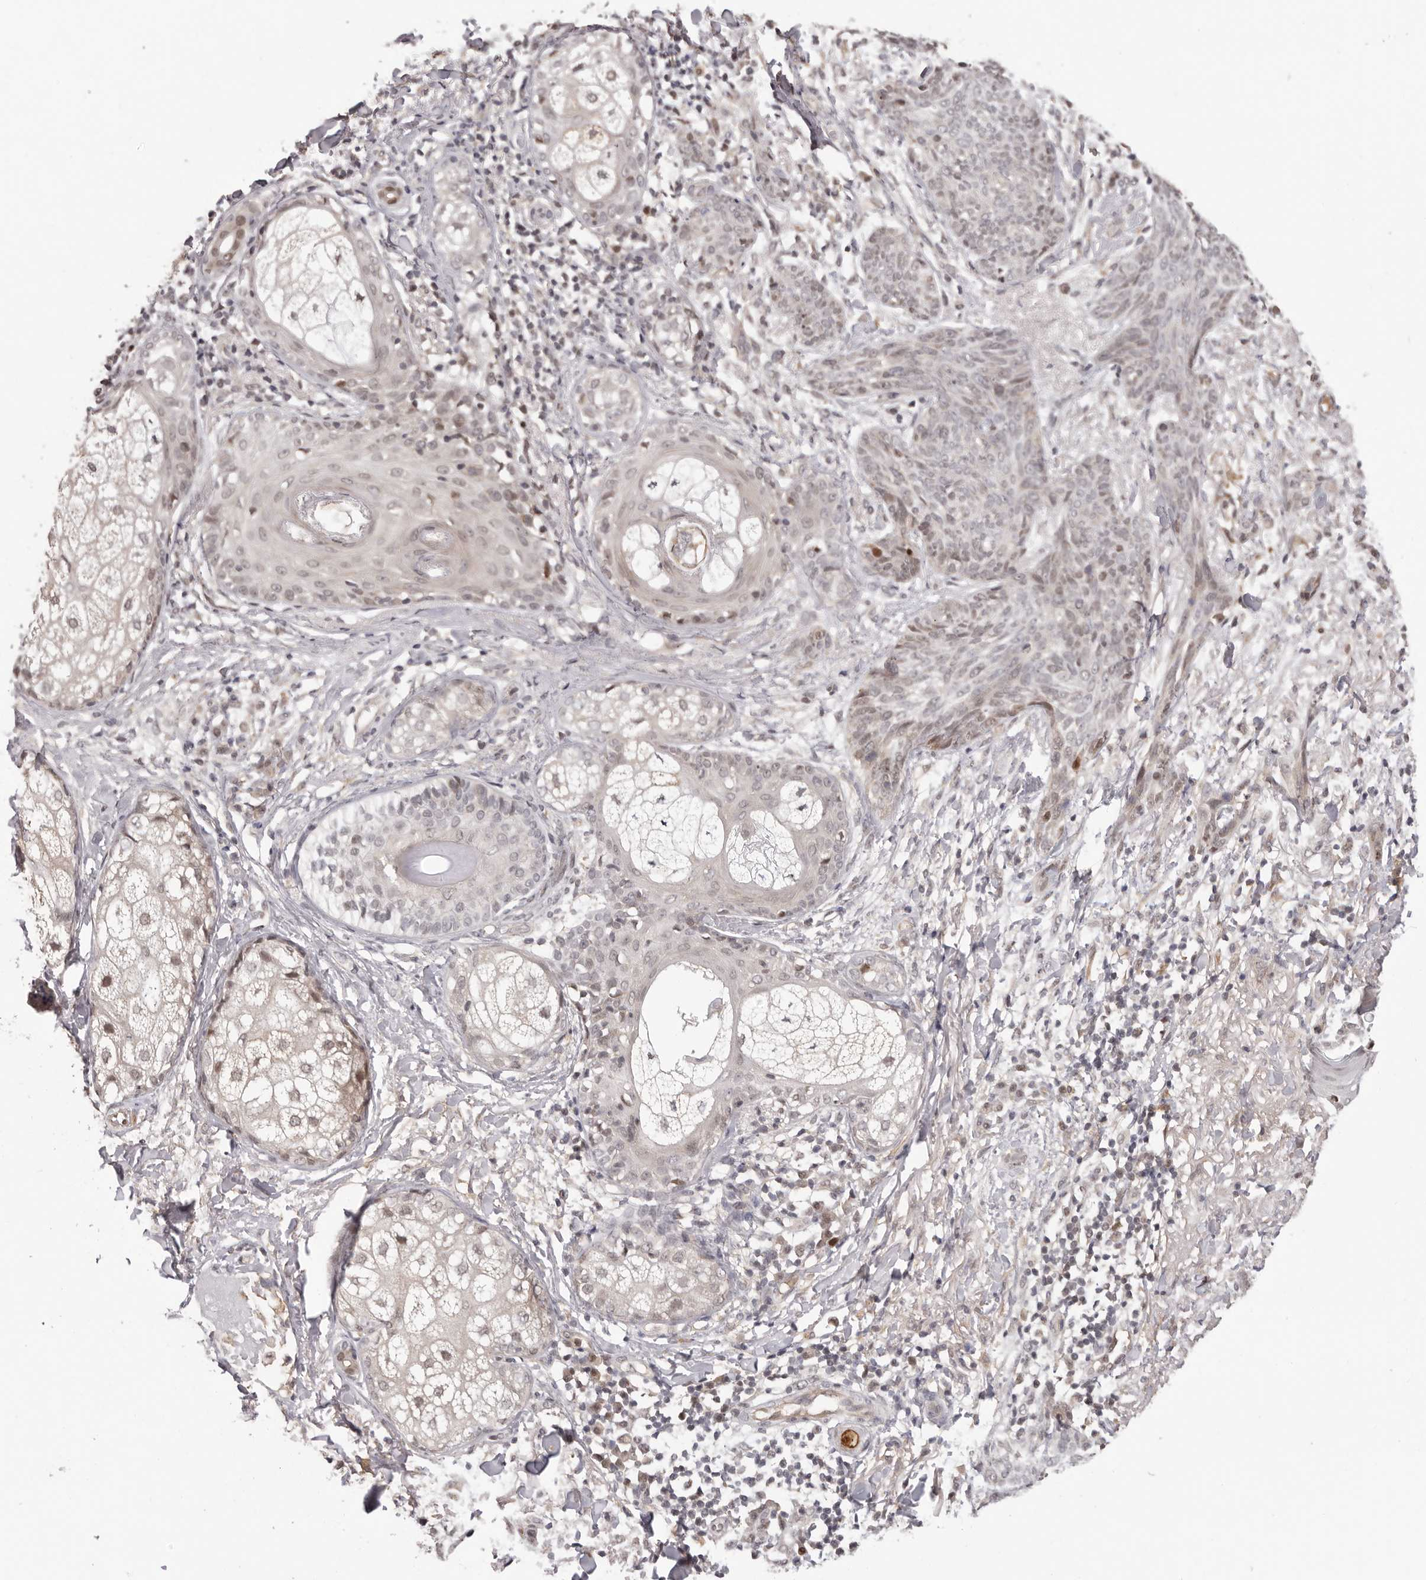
{"staining": {"intensity": "negative", "quantity": "none", "location": "none"}, "tissue": "skin cancer", "cell_type": "Tumor cells", "image_type": "cancer", "snomed": [{"axis": "morphology", "description": "Basal cell carcinoma"}, {"axis": "topography", "description": "Skin"}], "caption": "Skin cancer was stained to show a protein in brown. There is no significant positivity in tumor cells.", "gene": "TBX5", "patient": {"sex": "male", "age": 85}}